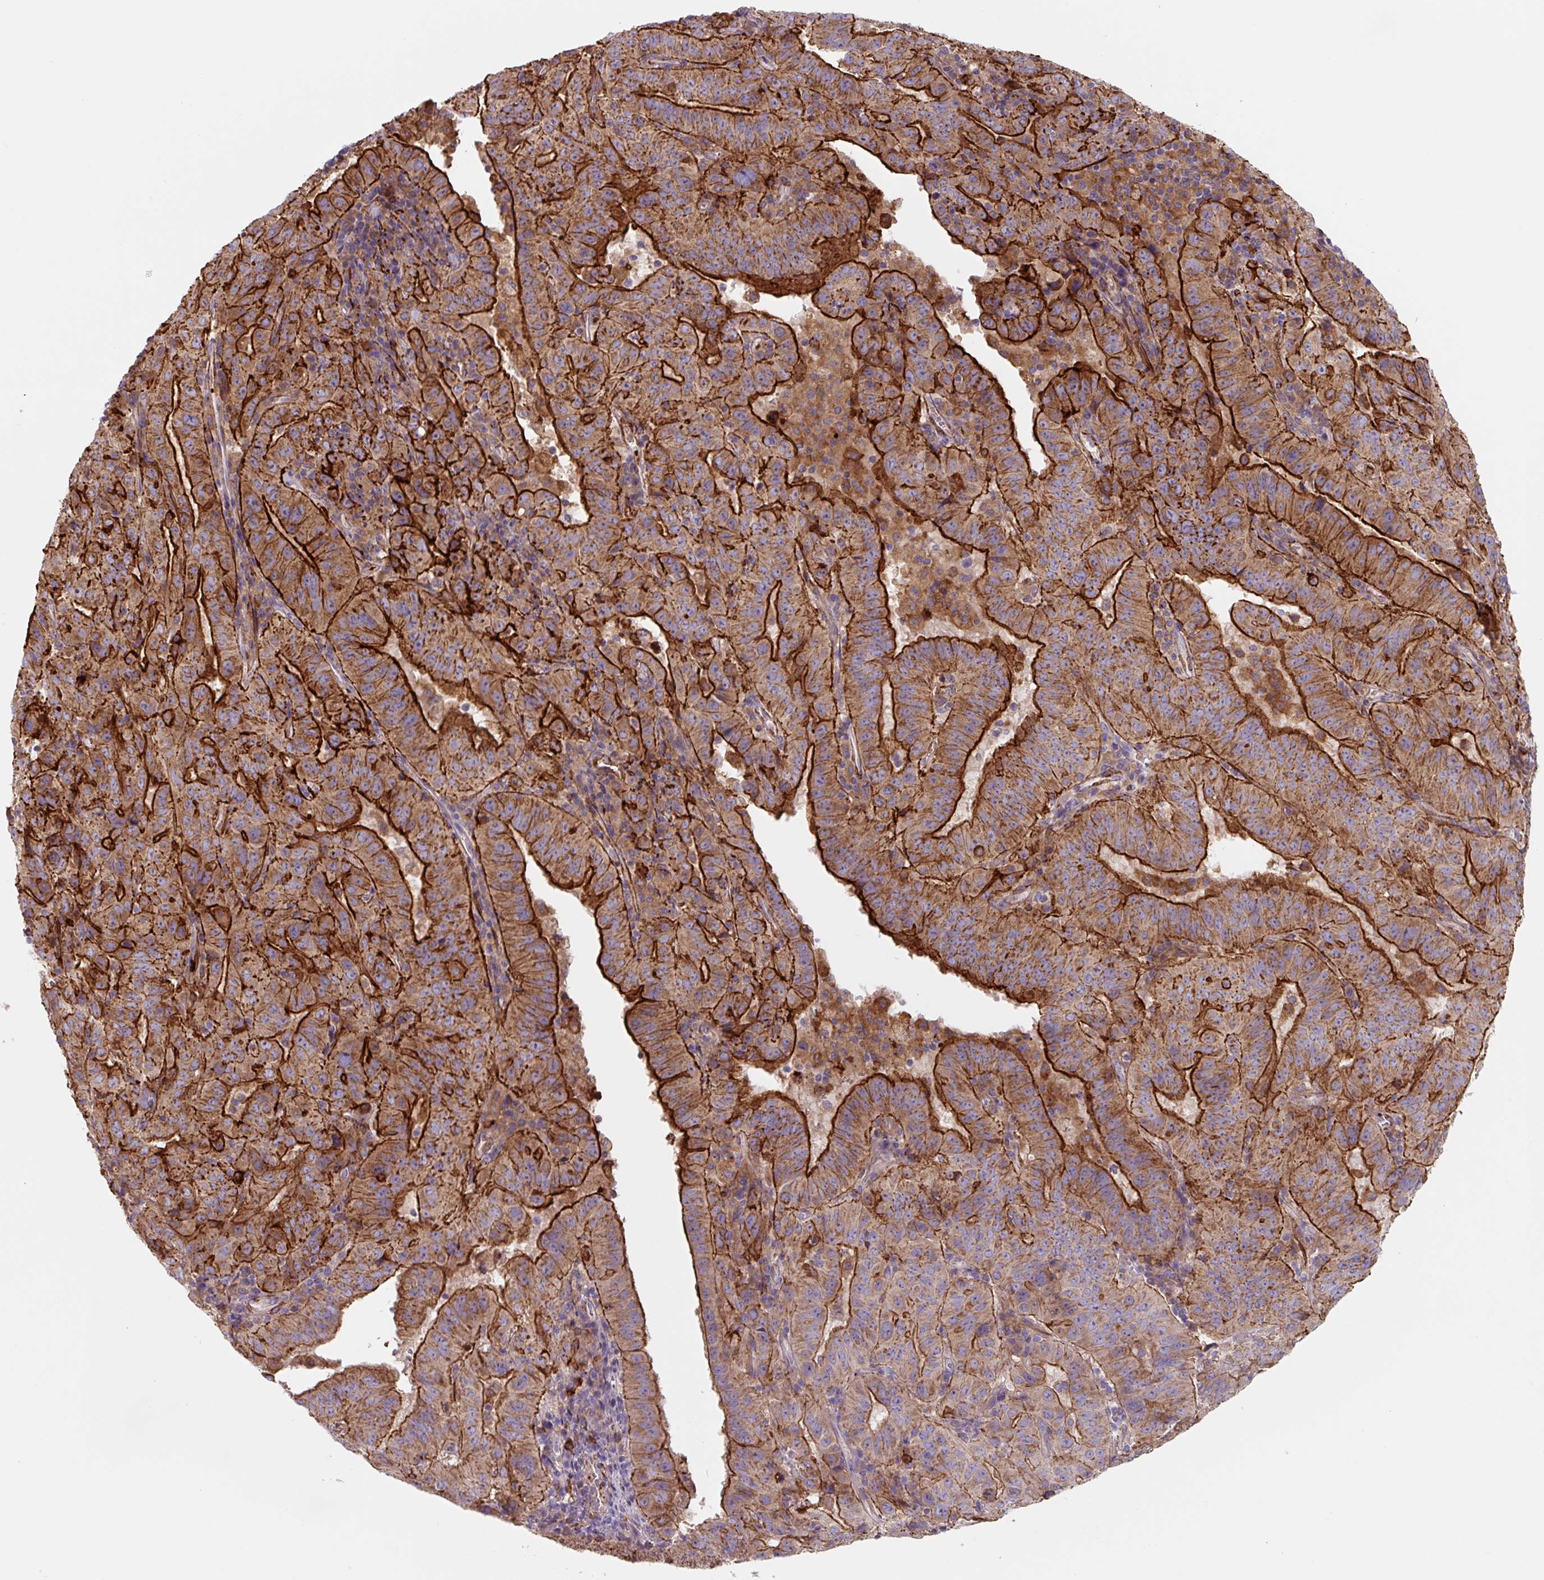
{"staining": {"intensity": "strong", "quantity": ">75%", "location": "cytoplasmic/membranous"}, "tissue": "pancreatic cancer", "cell_type": "Tumor cells", "image_type": "cancer", "snomed": [{"axis": "morphology", "description": "Adenocarcinoma, NOS"}, {"axis": "topography", "description": "Pancreas"}], "caption": "Strong cytoplasmic/membranous positivity for a protein is appreciated in approximately >75% of tumor cells of pancreatic cancer (adenocarcinoma) using immunohistochemistry.", "gene": "DHFR2", "patient": {"sex": "male", "age": 63}}